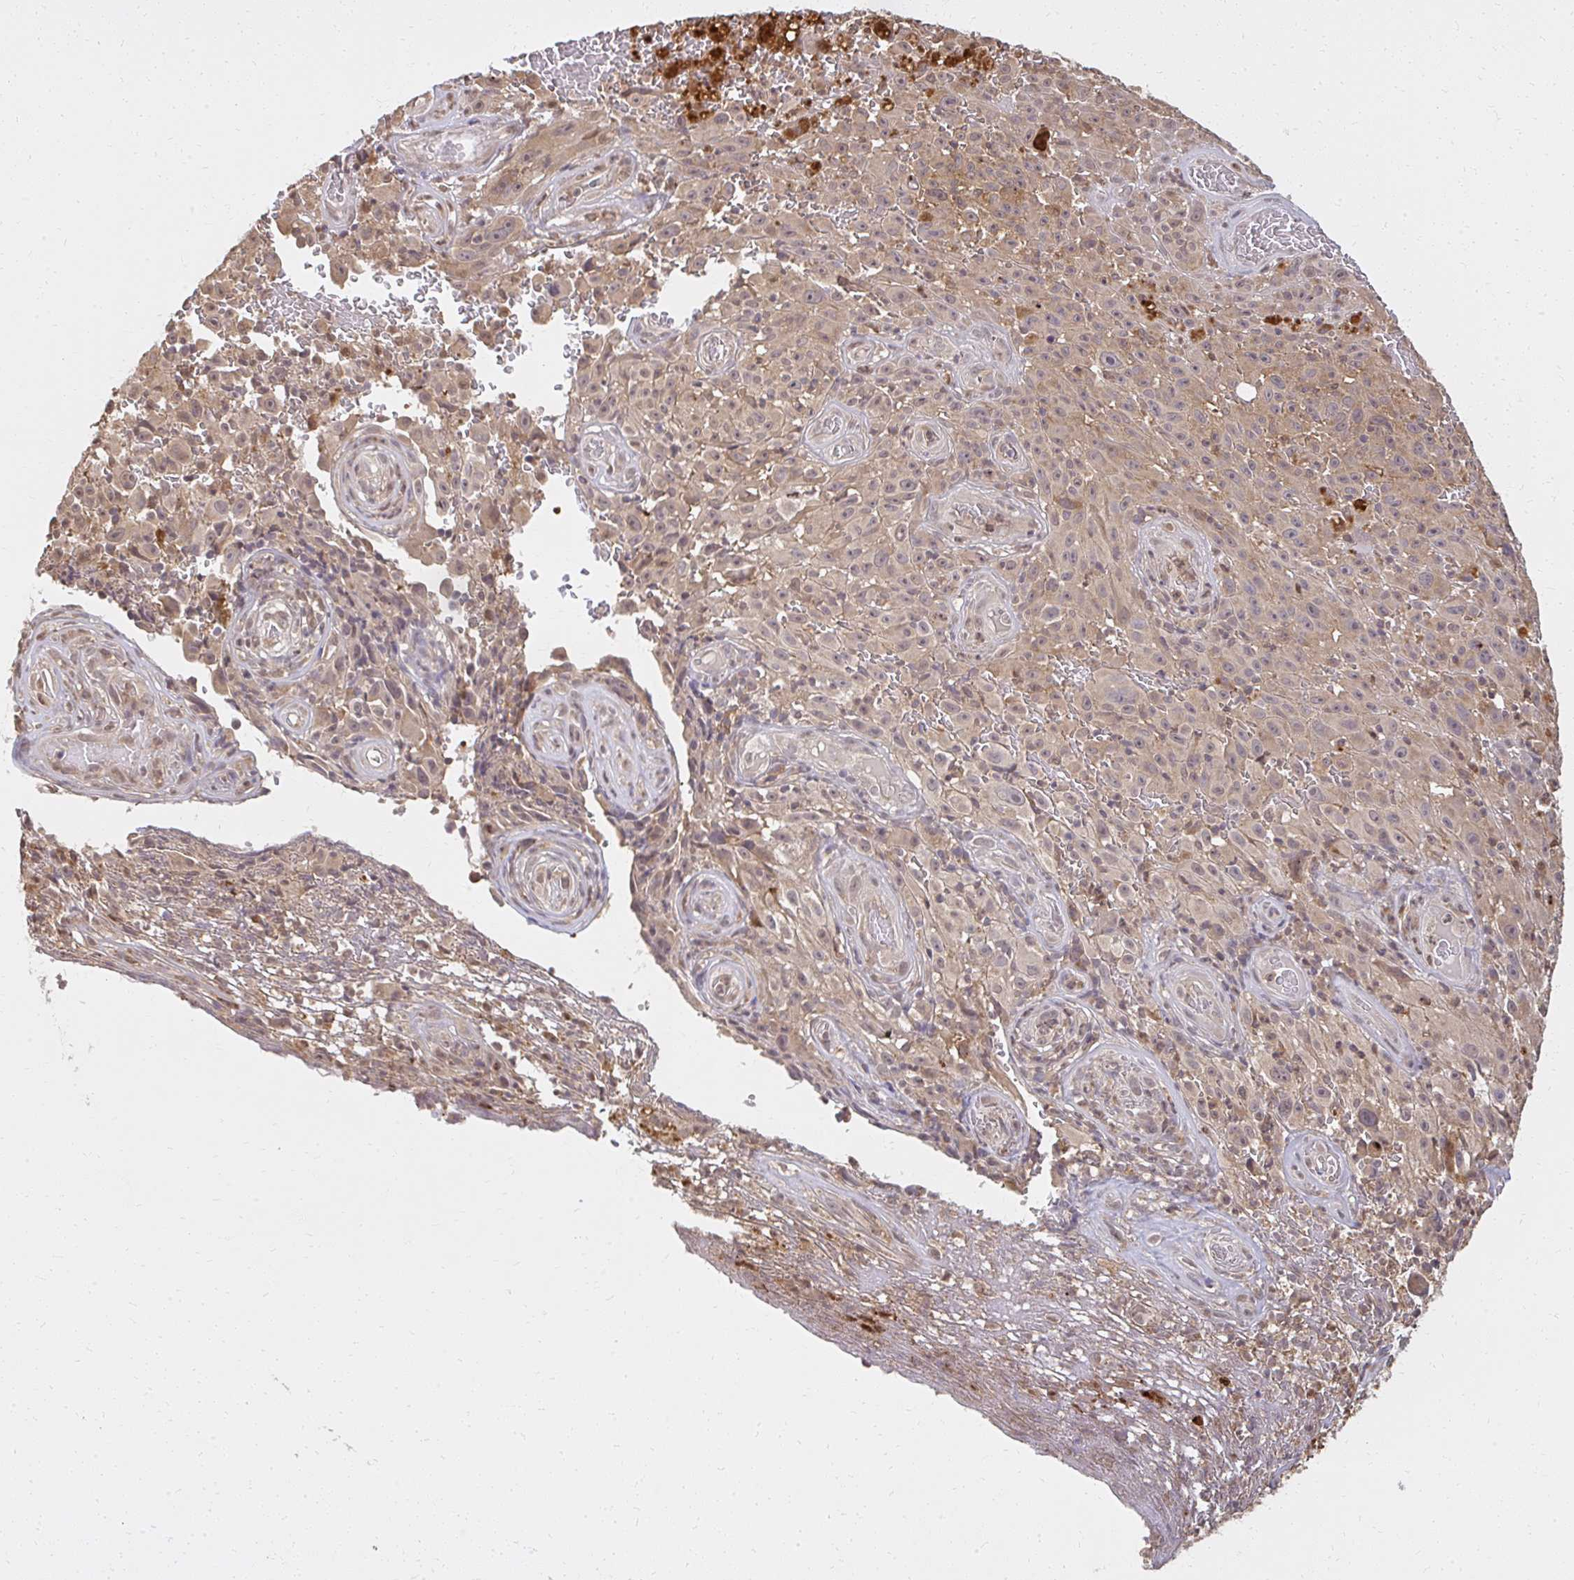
{"staining": {"intensity": "moderate", "quantity": "25%-75%", "location": "cytoplasmic/membranous"}, "tissue": "melanoma", "cell_type": "Tumor cells", "image_type": "cancer", "snomed": [{"axis": "morphology", "description": "Malignant melanoma, NOS"}, {"axis": "topography", "description": "Skin"}], "caption": "Tumor cells demonstrate moderate cytoplasmic/membranous staining in approximately 25%-75% of cells in malignant melanoma.", "gene": "LARS2", "patient": {"sex": "female", "age": 82}}